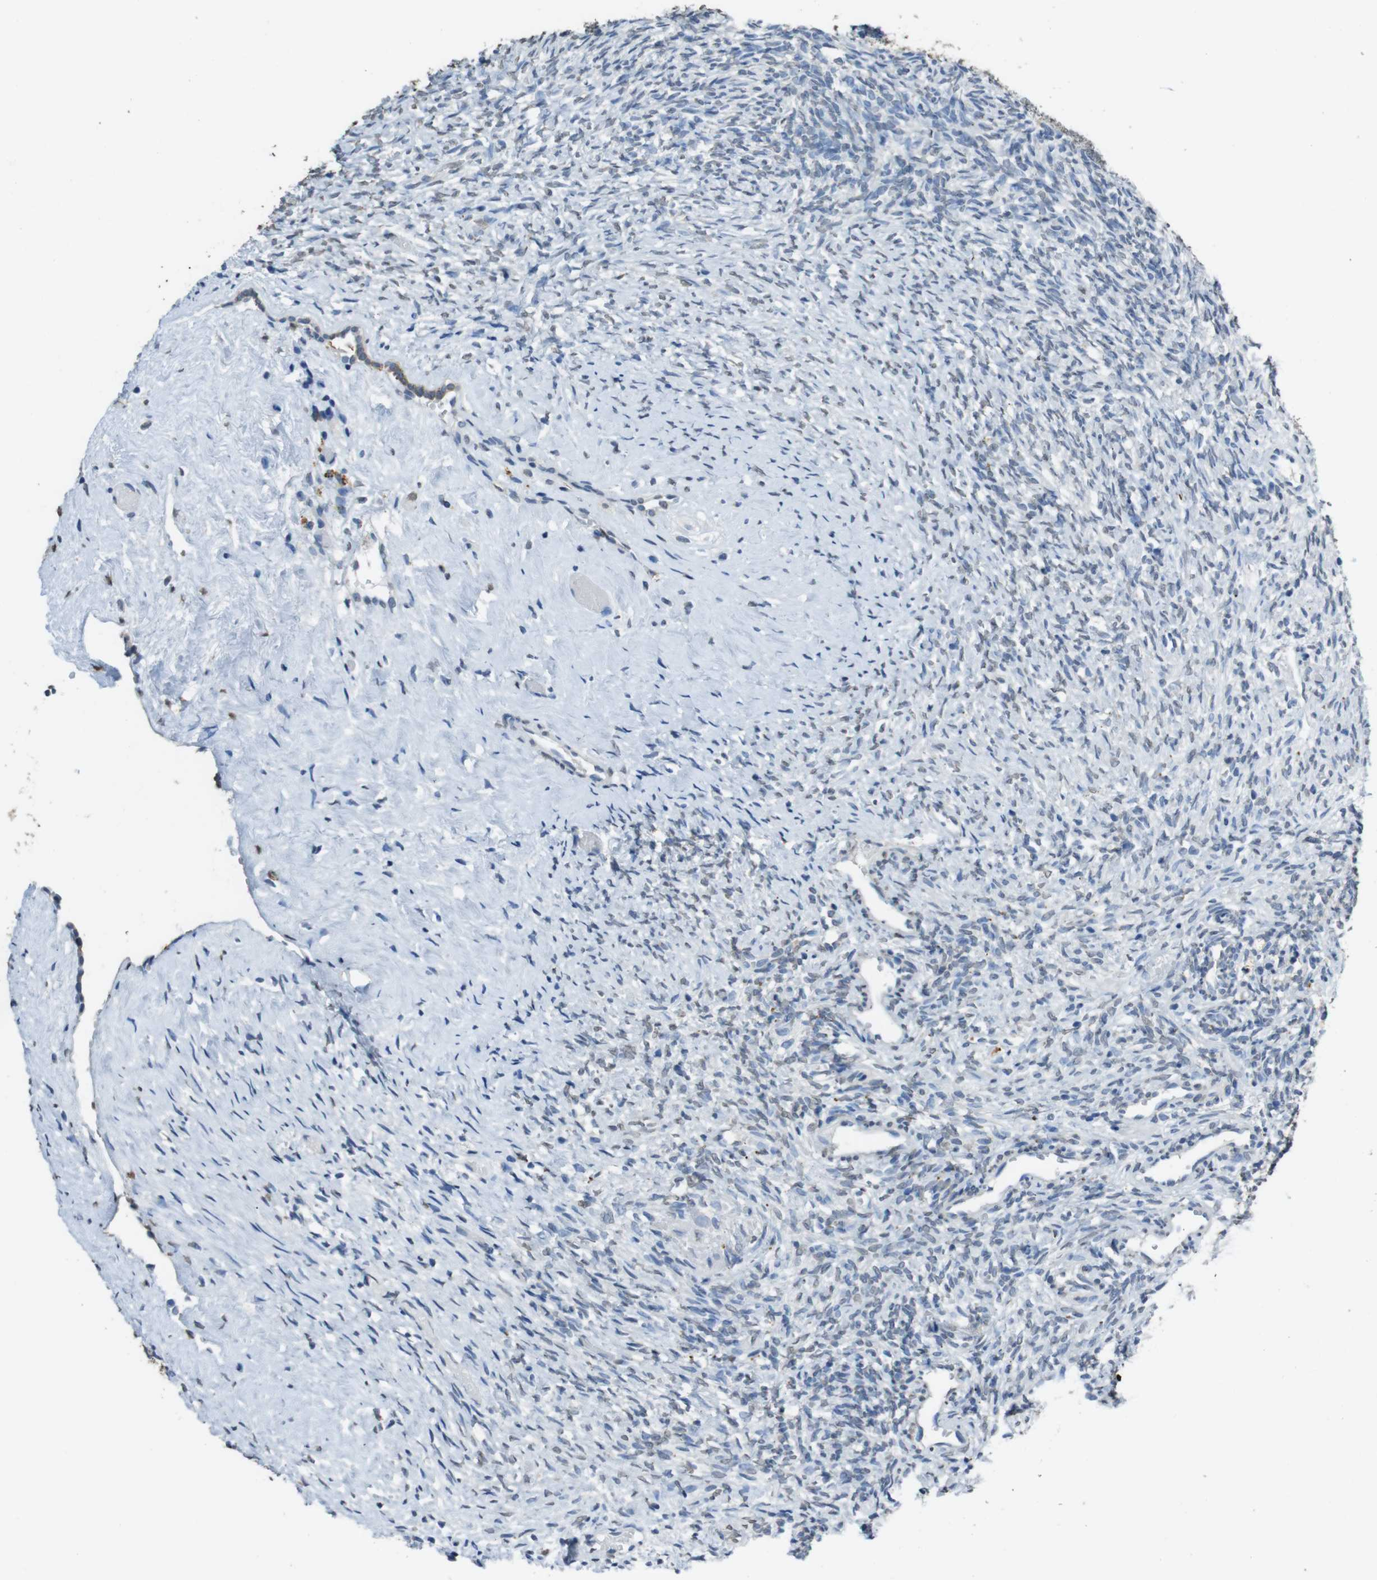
{"staining": {"intensity": "negative", "quantity": "none", "location": "none"}, "tissue": "ovary", "cell_type": "Follicle cells", "image_type": "normal", "snomed": [{"axis": "morphology", "description": "Normal tissue, NOS"}, {"axis": "topography", "description": "Ovary"}], "caption": "IHC image of normal ovary: human ovary stained with DAB exhibits no significant protein expression in follicle cells.", "gene": "STBD1", "patient": {"sex": "female", "age": 41}}